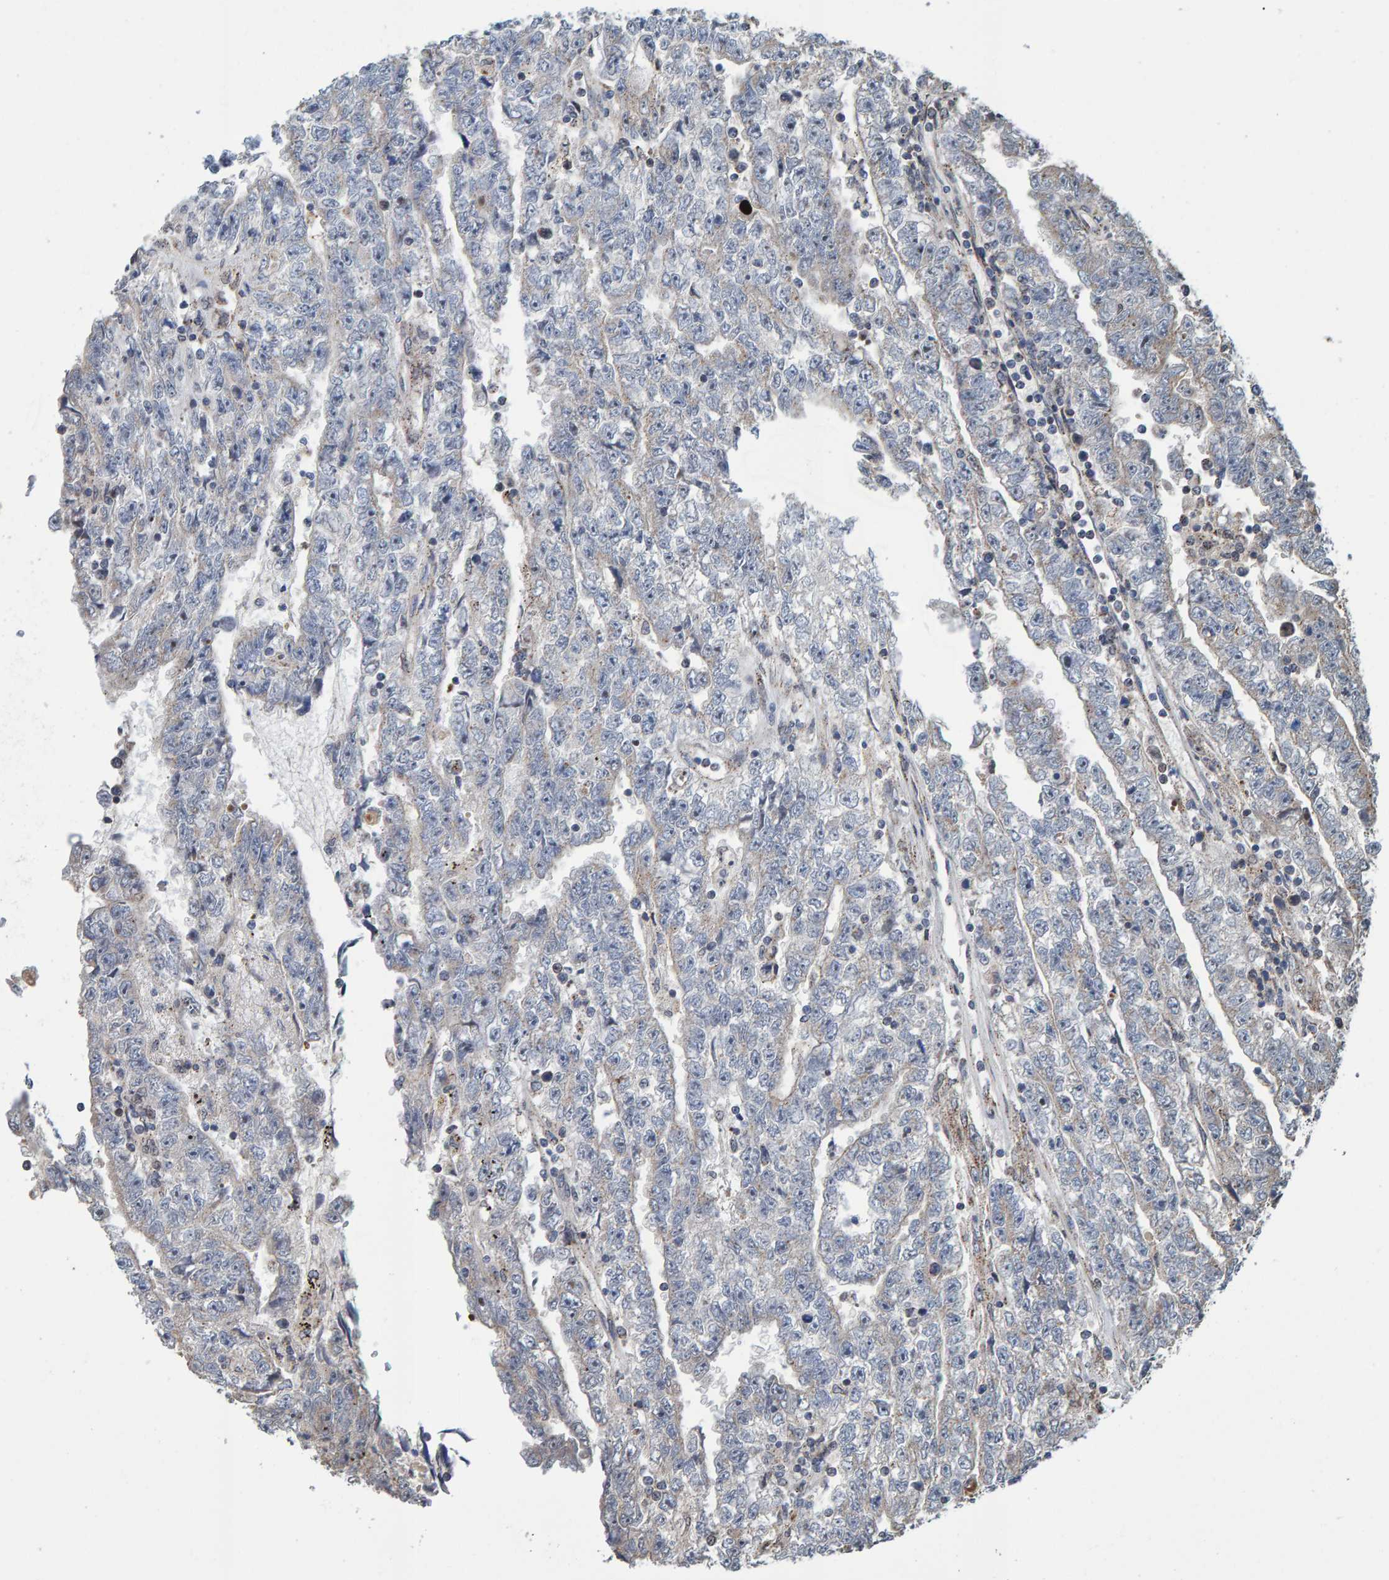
{"staining": {"intensity": "negative", "quantity": "none", "location": "none"}, "tissue": "testis cancer", "cell_type": "Tumor cells", "image_type": "cancer", "snomed": [{"axis": "morphology", "description": "Carcinoma, Embryonal, NOS"}, {"axis": "topography", "description": "Testis"}], "caption": "Histopathology image shows no significant protein staining in tumor cells of embryonal carcinoma (testis). (DAB immunohistochemistry, high magnification).", "gene": "CCDC25", "patient": {"sex": "male", "age": 25}}